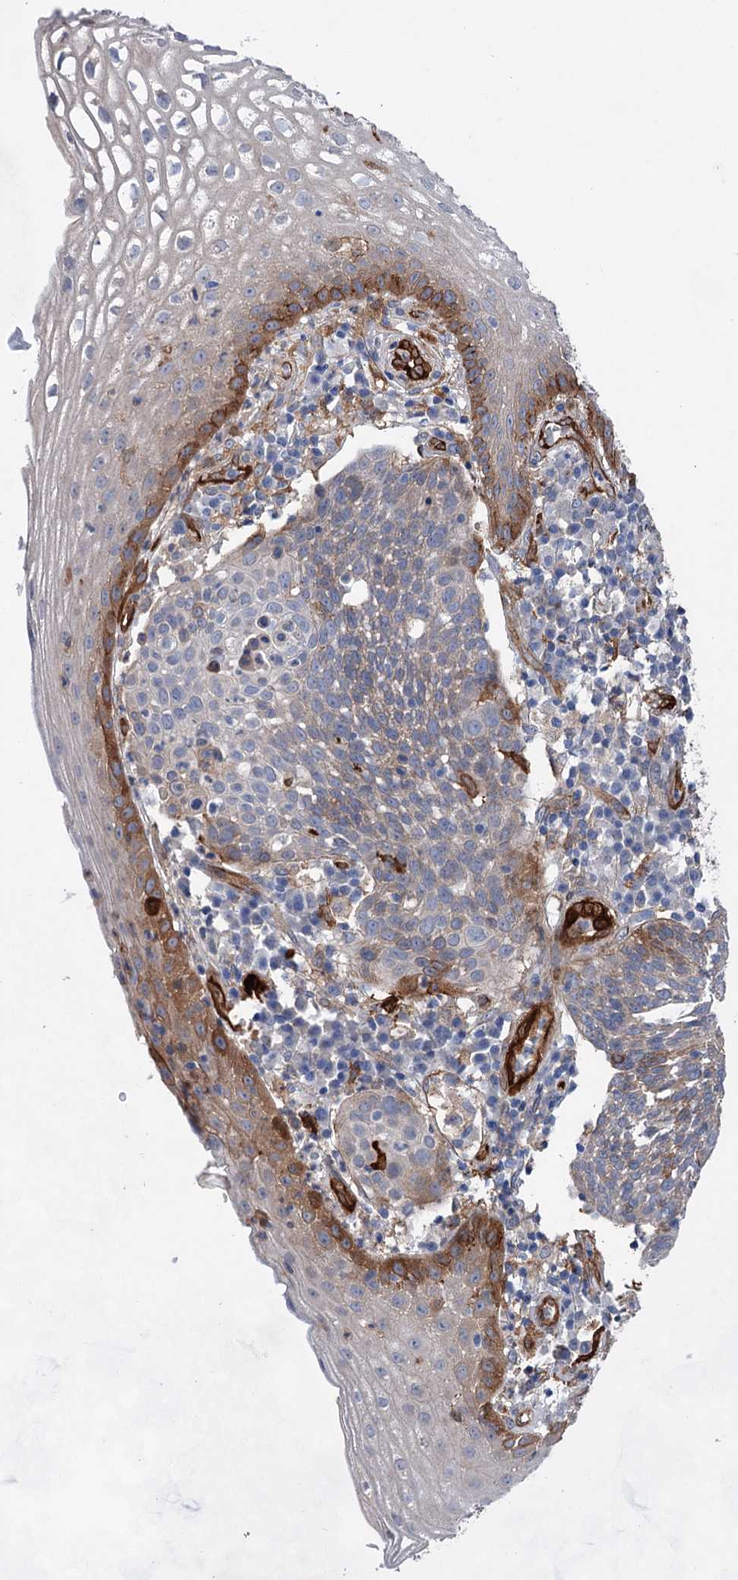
{"staining": {"intensity": "weak", "quantity": "<25%", "location": "cytoplasmic/membranous"}, "tissue": "cervical cancer", "cell_type": "Tumor cells", "image_type": "cancer", "snomed": [{"axis": "morphology", "description": "Squamous cell carcinoma, NOS"}, {"axis": "topography", "description": "Cervix"}], "caption": "Immunohistochemical staining of human cervical cancer (squamous cell carcinoma) displays no significant positivity in tumor cells.", "gene": "TMTC3", "patient": {"sex": "female", "age": 34}}